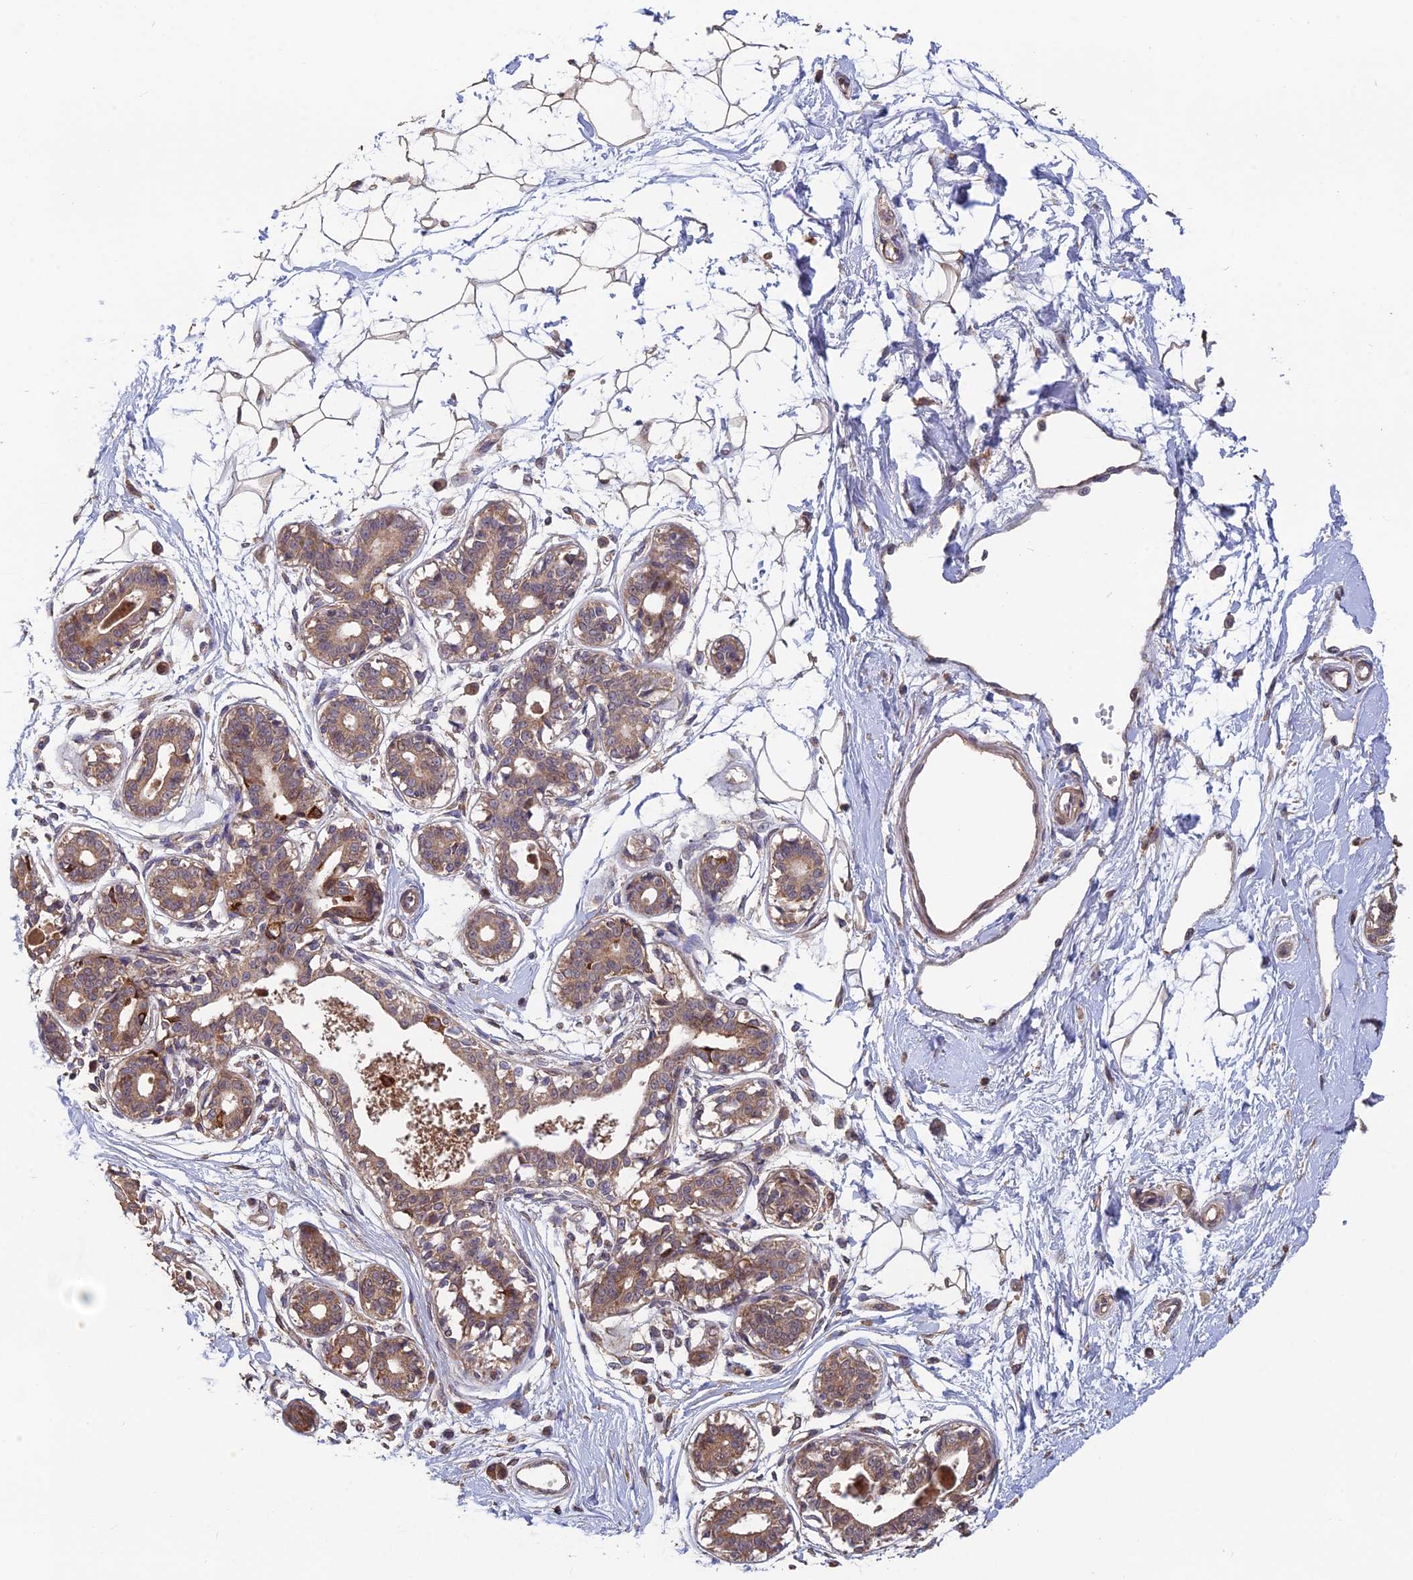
{"staining": {"intensity": "moderate", "quantity": ">75%", "location": "cytoplasmic/membranous"}, "tissue": "breast", "cell_type": "Adipocytes", "image_type": "normal", "snomed": [{"axis": "morphology", "description": "Normal tissue, NOS"}, {"axis": "topography", "description": "Breast"}], "caption": "Moderate cytoplasmic/membranous positivity for a protein is seen in about >75% of adipocytes of unremarkable breast using IHC.", "gene": "SHISA5", "patient": {"sex": "female", "age": 45}}